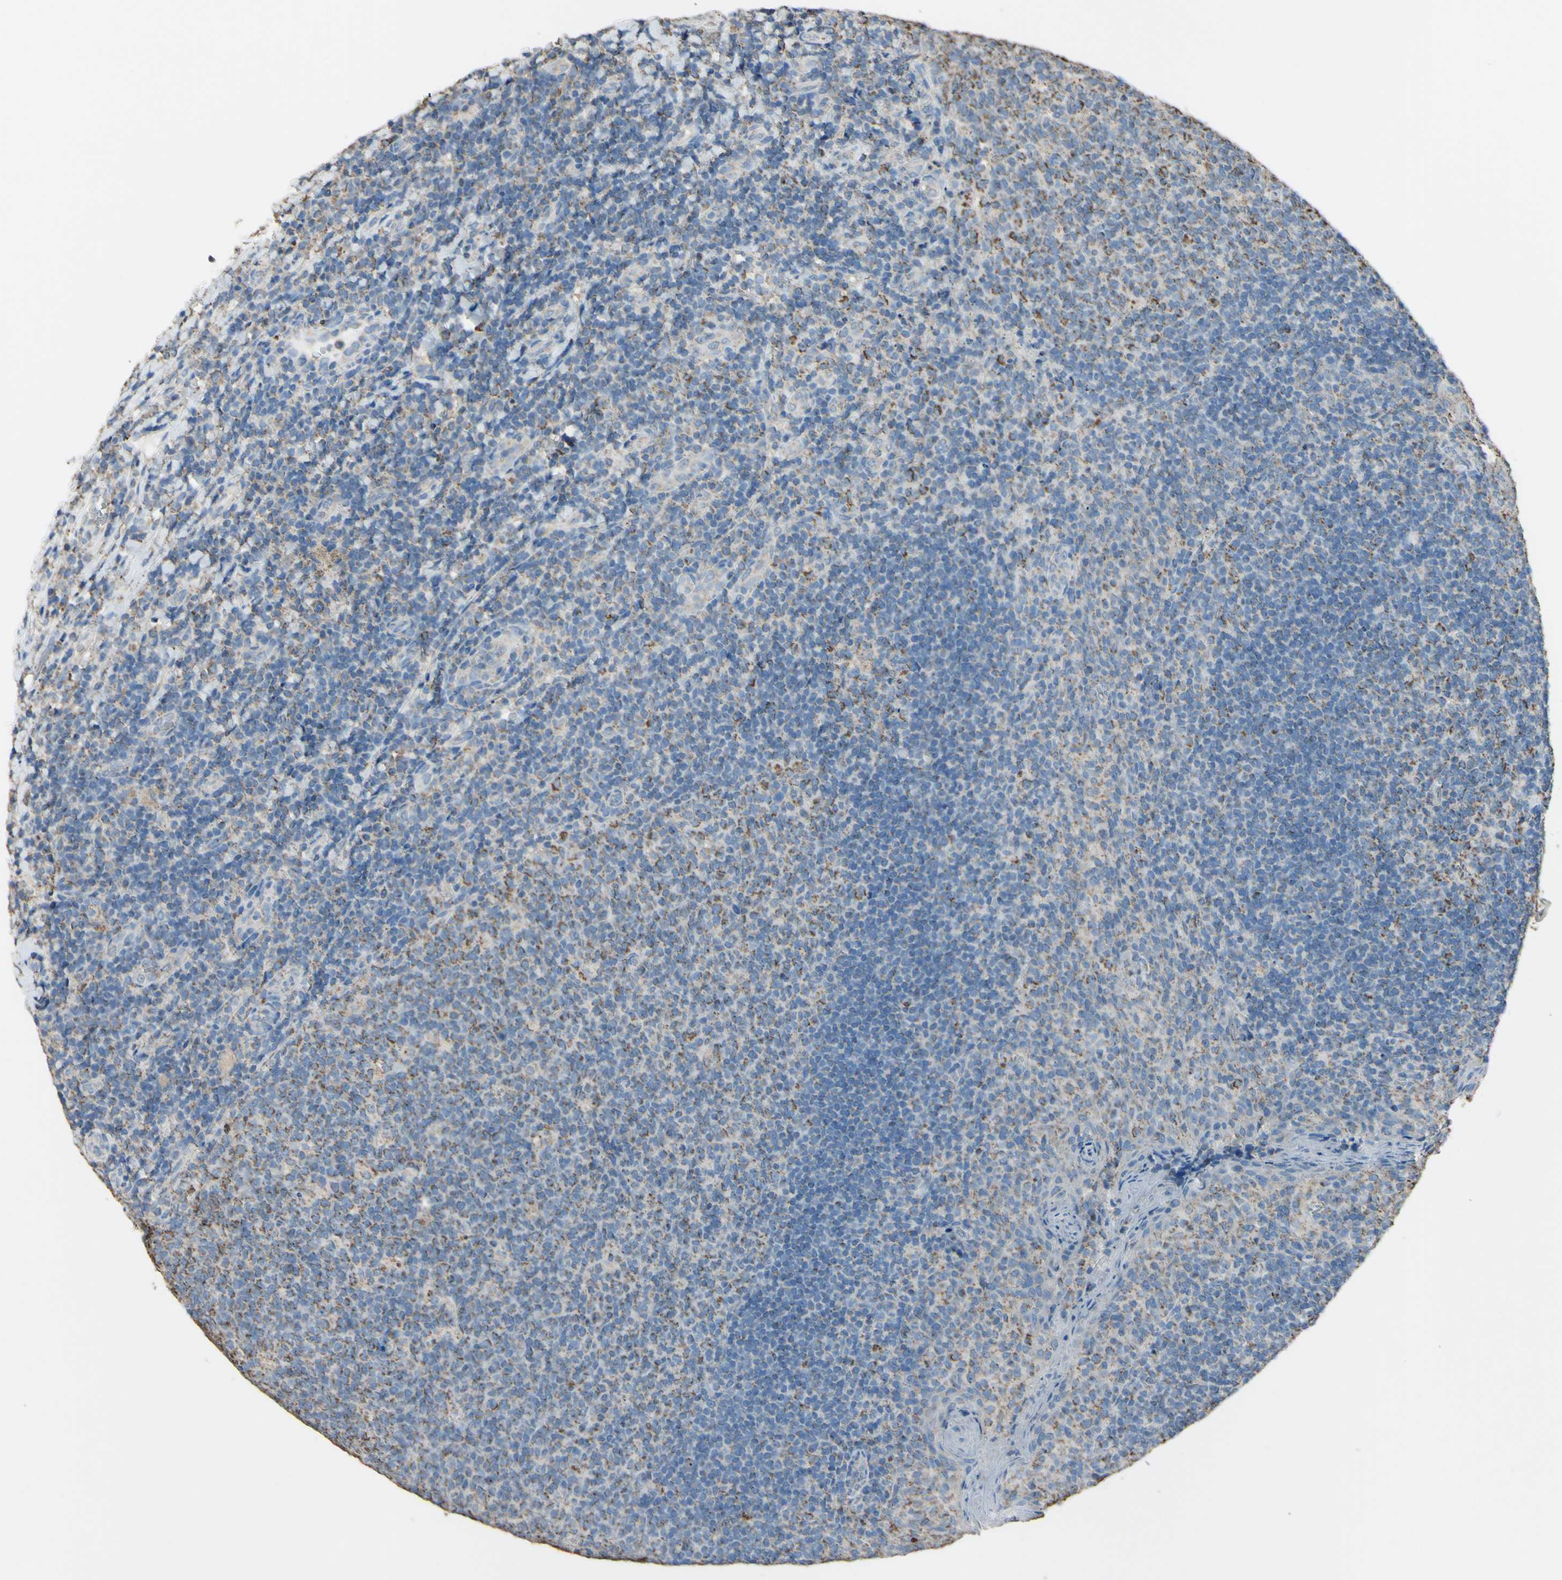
{"staining": {"intensity": "moderate", "quantity": "25%-75%", "location": "cytoplasmic/membranous"}, "tissue": "tonsil", "cell_type": "Germinal center cells", "image_type": "normal", "snomed": [{"axis": "morphology", "description": "Normal tissue, NOS"}, {"axis": "topography", "description": "Tonsil"}], "caption": "The micrograph demonstrates a brown stain indicating the presence of a protein in the cytoplasmic/membranous of germinal center cells in tonsil. The staining was performed using DAB (3,3'-diaminobenzidine) to visualize the protein expression in brown, while the nuclei were stained in blue with hematoxylin (Magnification: 20x).", "gene": "CMKLR2", "patient": {"sex": "male", "age": 17}}